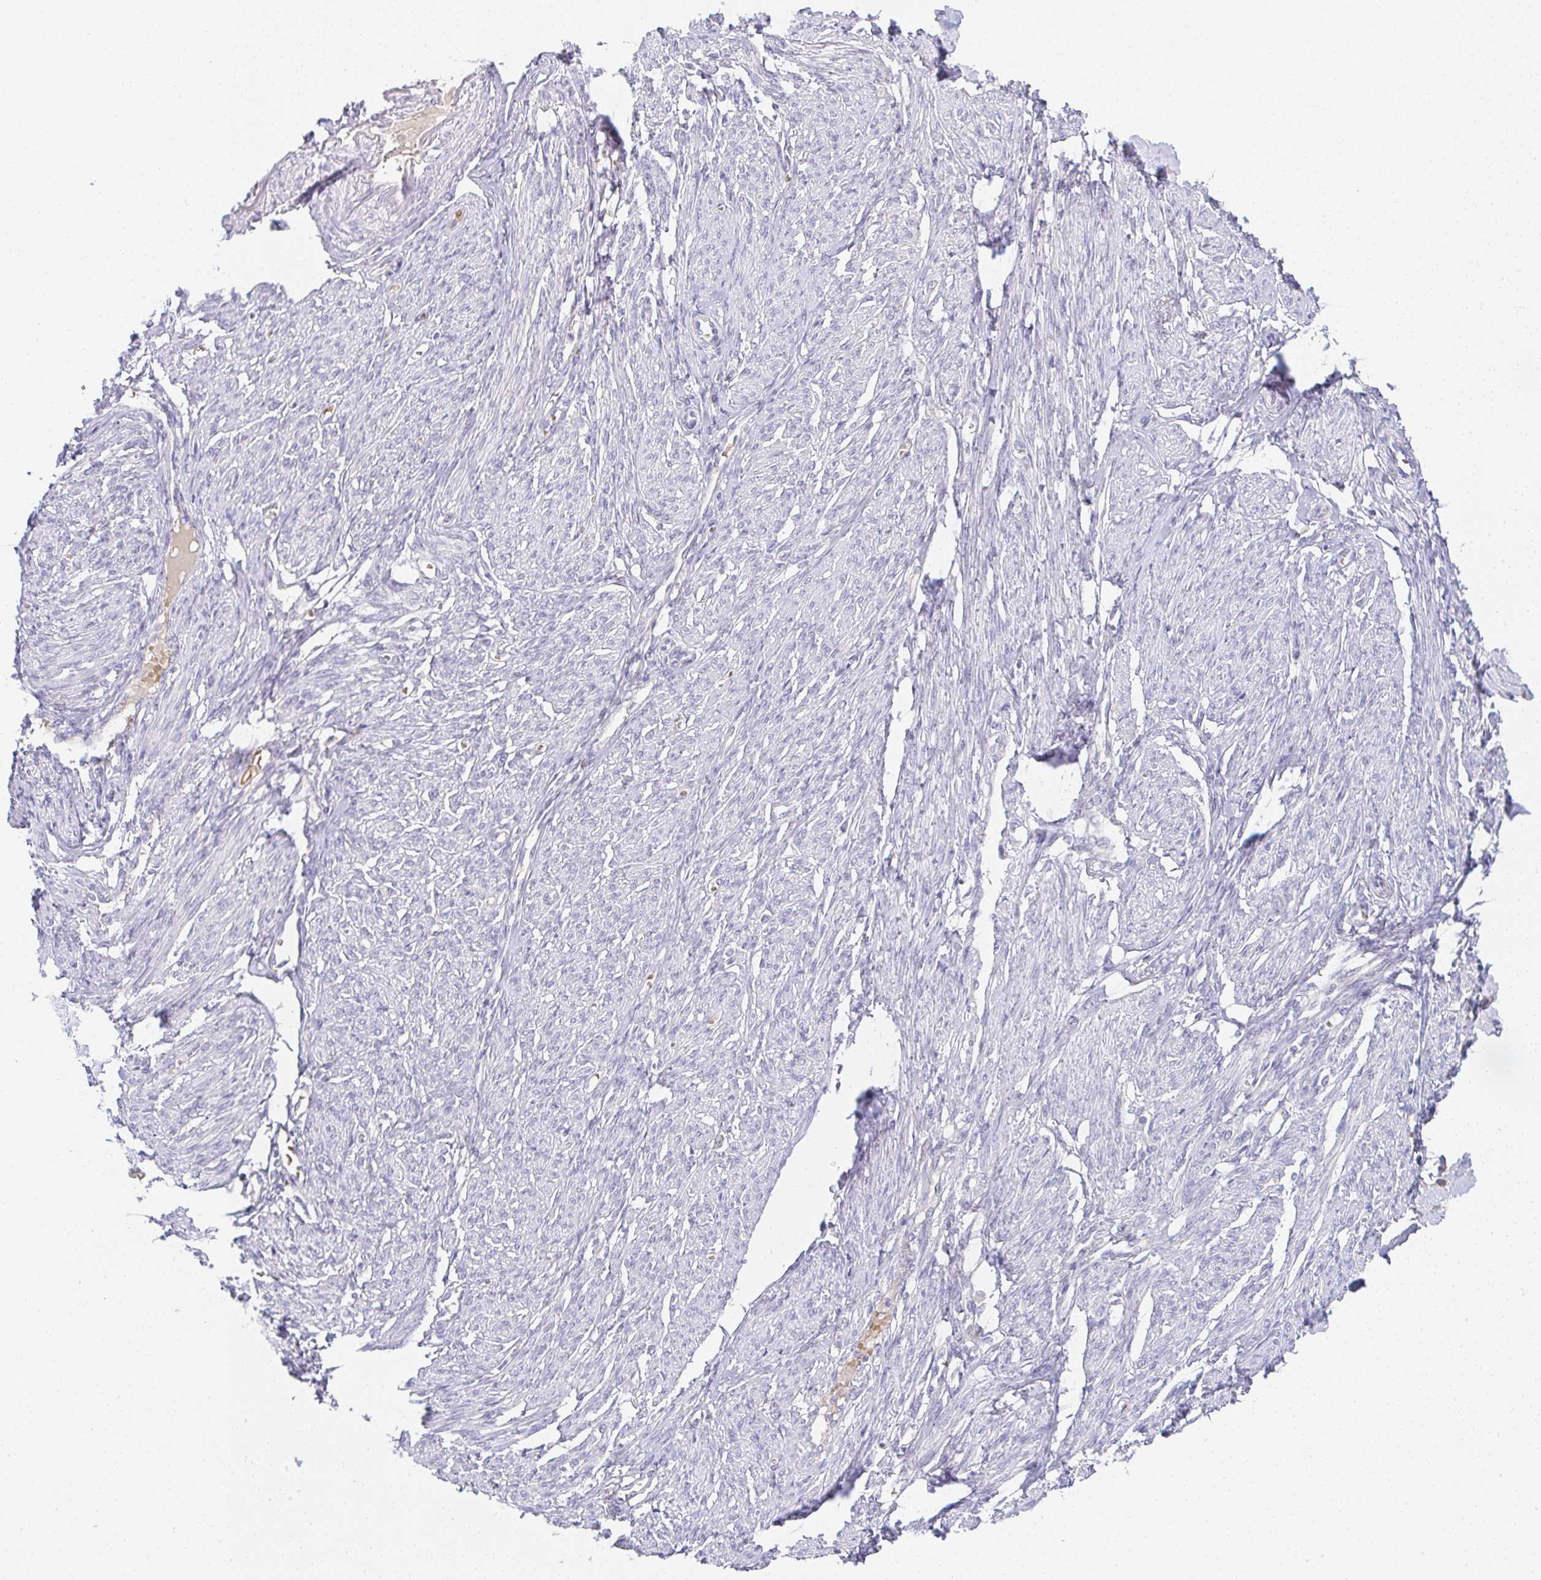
{"staining": {"intensity": "negative", "quantity": "none", "location": "none"}, "tissue": "smooth muscle", "cell_type": "Smooth muscle cells", "image_type": "normal", "snomed": [{"axis": "morphology", "description": "Normal tissue, NOS"}, {"axis": "topography", "description": "Smooth muscle"}], "caption": "IHC of unremarkable smooth muscle exhibits no staining in smooth muscle cells.", "gene": "DERL2", "patient": {"sex": "female", "age": 65}}